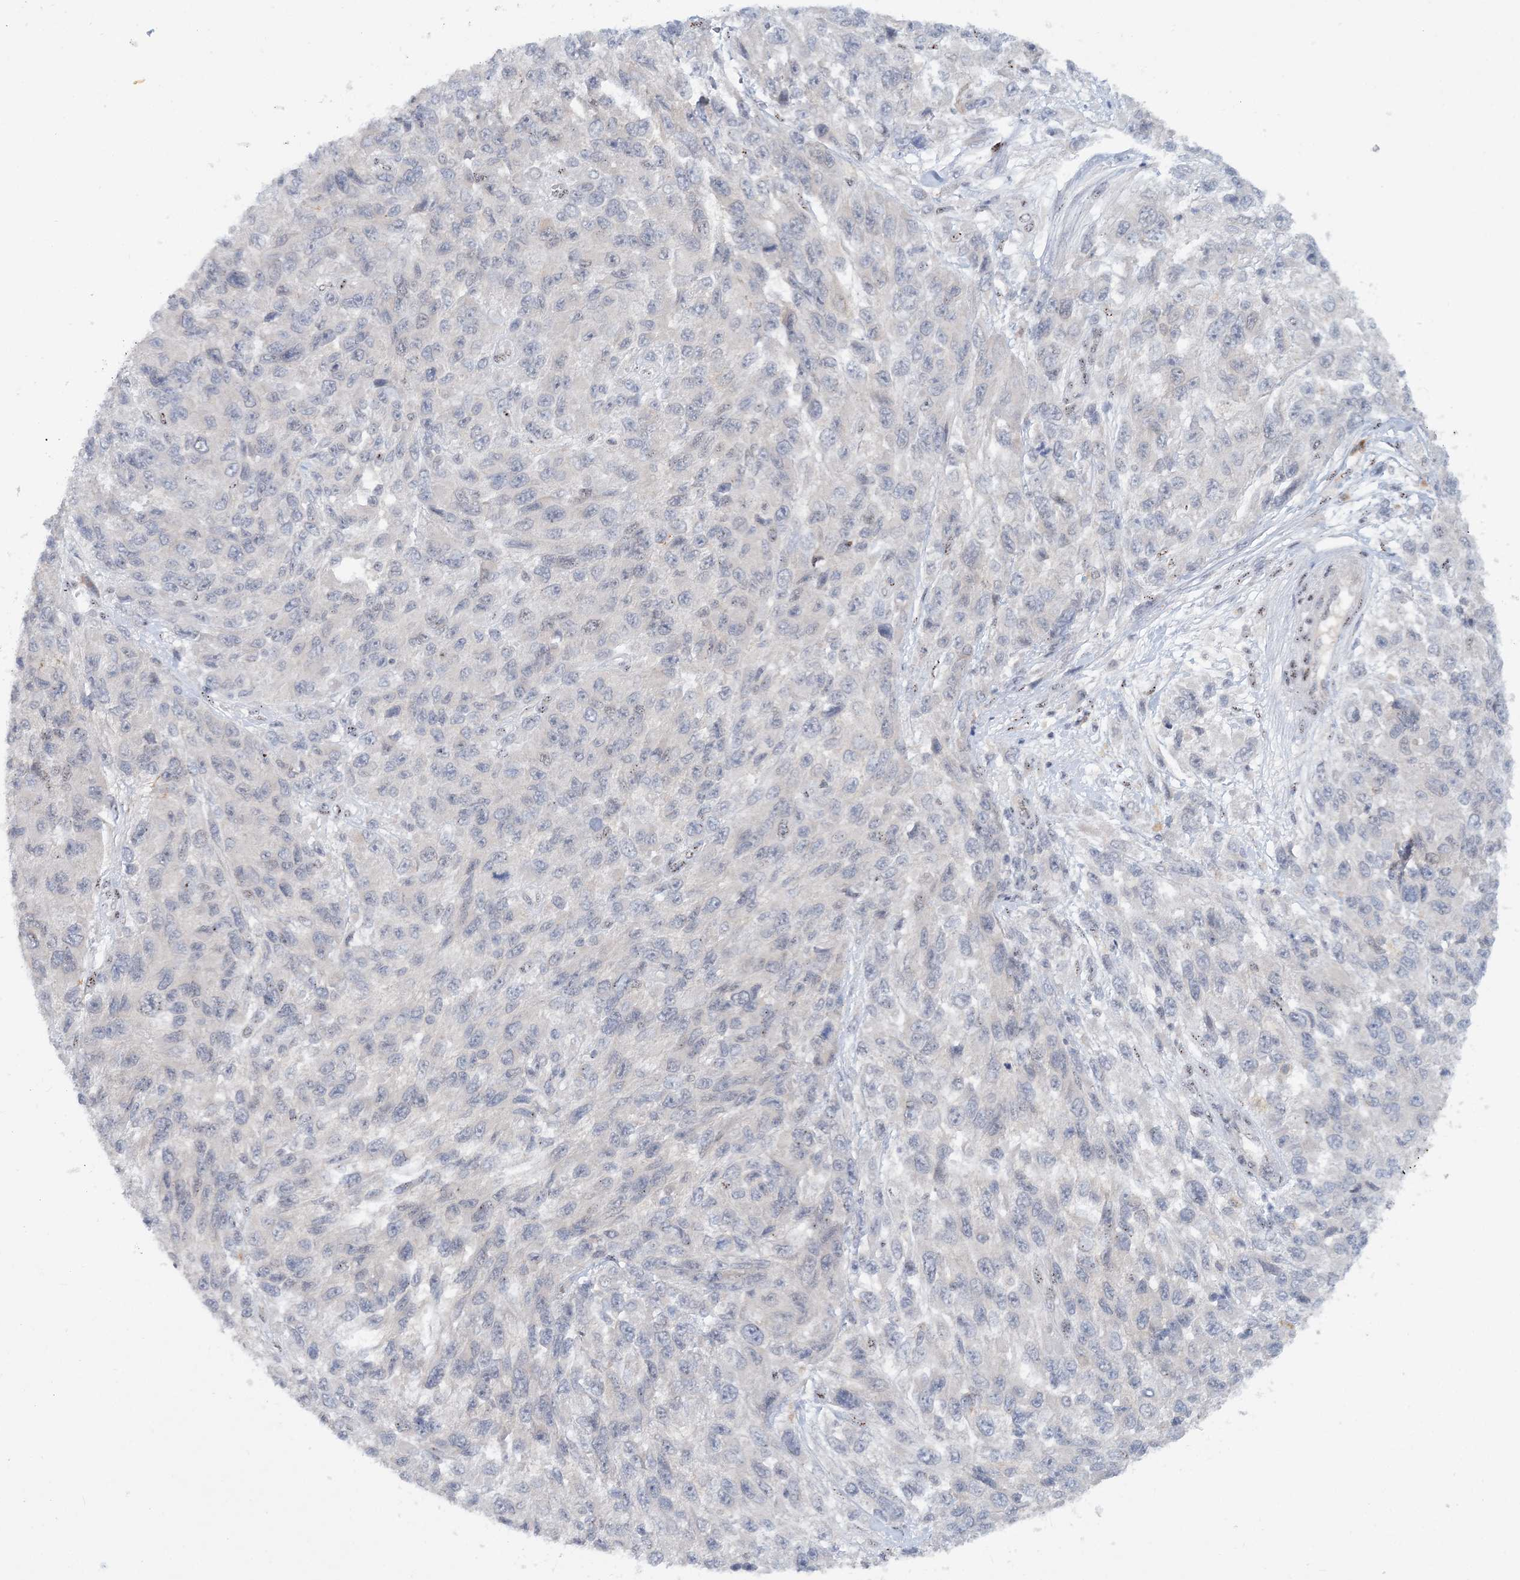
{"staining": {"intensity": "negative", "quantity": "none", "location": "none"}, "tissue": "melanoma", "cell_type": "Tumor cells", "image_type": "cancer", "snomed": [{"axis": "morphology", "description": "Malignant melanoma, NOS"}, {"axis": "topography", "description": "Skin"}], "caption": "An immunohistochemistry (IHC) image of malignant melanoma is shown. There is no staining in tumor cells of malignant melanoma.", "gene": "GIN1", "patient": {"sex": "female", "age": 96}}